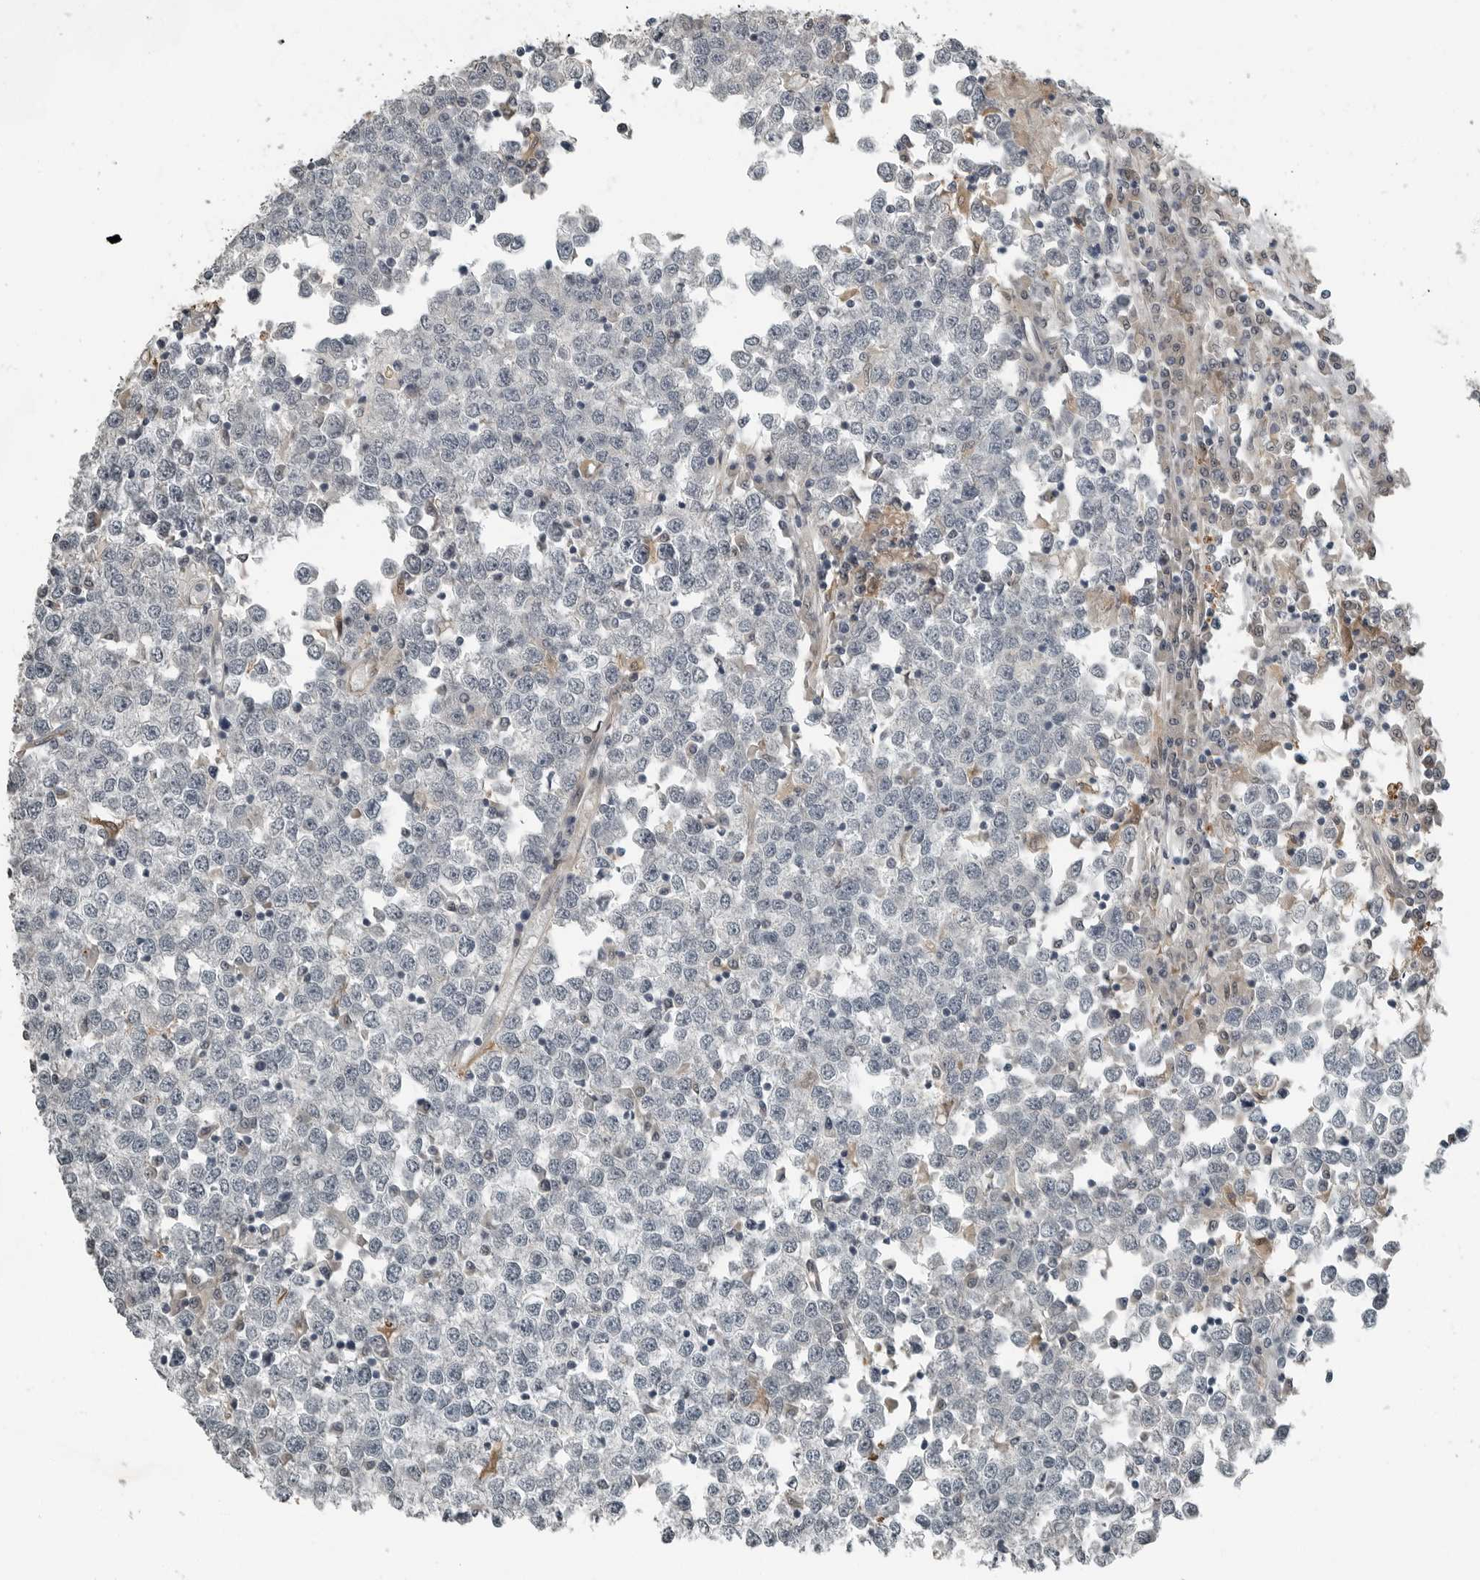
{"staining": {"intensity": "negative", "quantity": "none", "location": "none"}, "tissue": "testis cancer", "cell_type": "Tumor cells", "image_type": "cancer", "snomed": [{"axis": "morphology", "description": "Seminoma, NOS"}, {"axis": "topography", "description": "Testis"}], "caption": "This is an immunohistochemistry (IHC) histopathology image of testis seminoma. There is no staining in tumor cells.", "gene": "KYAT1", "patient": {"sex": "male", "age": 65}}